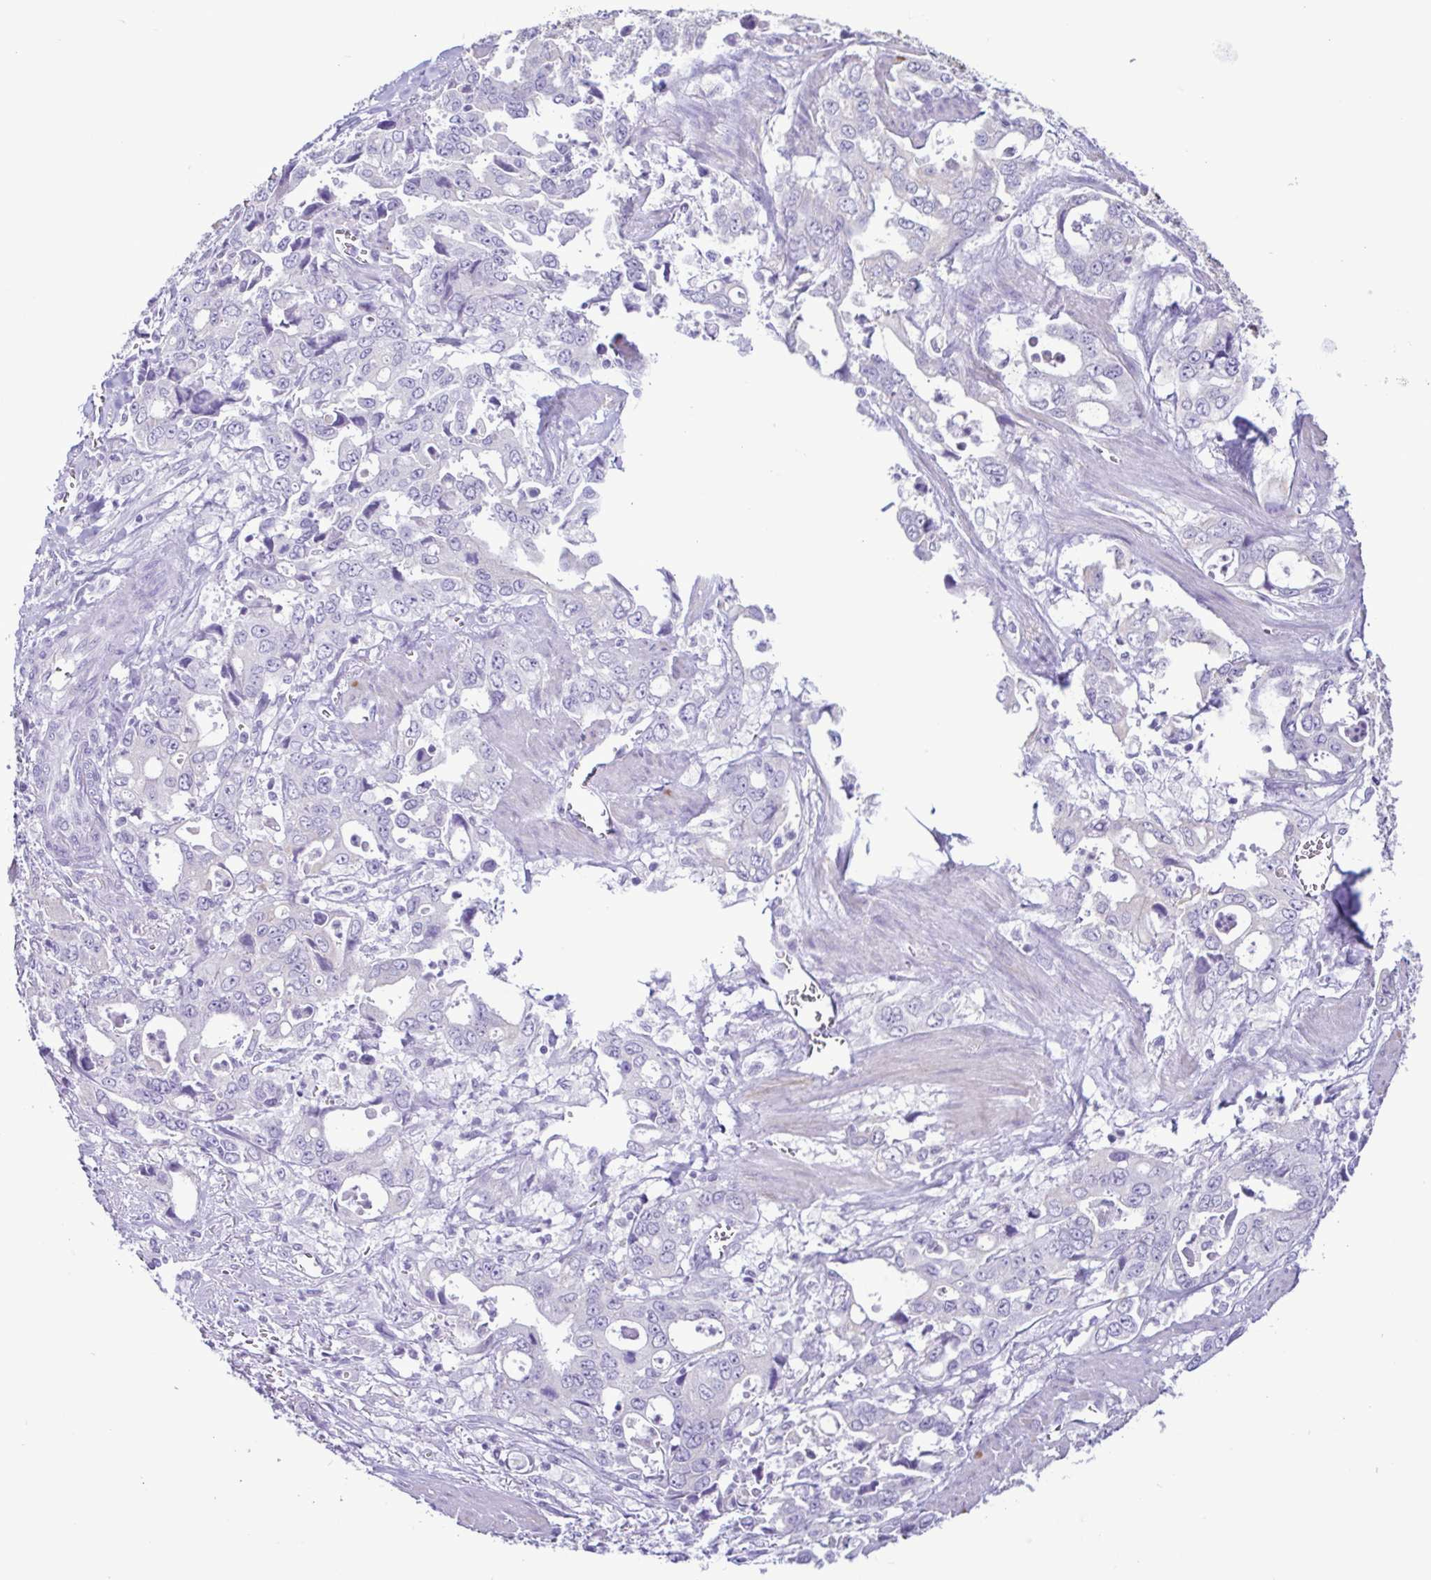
{"staining": {"intensity": "negative", "quantity": "none", "location": "none"}, "tissue": "stomach cancer", "cell_type": "Tumor cells", "image_type": "cancer", "snomed": [{"axis": "morphology", "description": "Adenocarcinoma, NOS"}, {"axis": "topography", "description": "Stomach, upper"}], "caption": "Tumor cells are negative for brown protein staining in stomach cancer (adenocarcinoma).", "gene": "CBY2", "patient": {"sex": "male", "age": 74}}